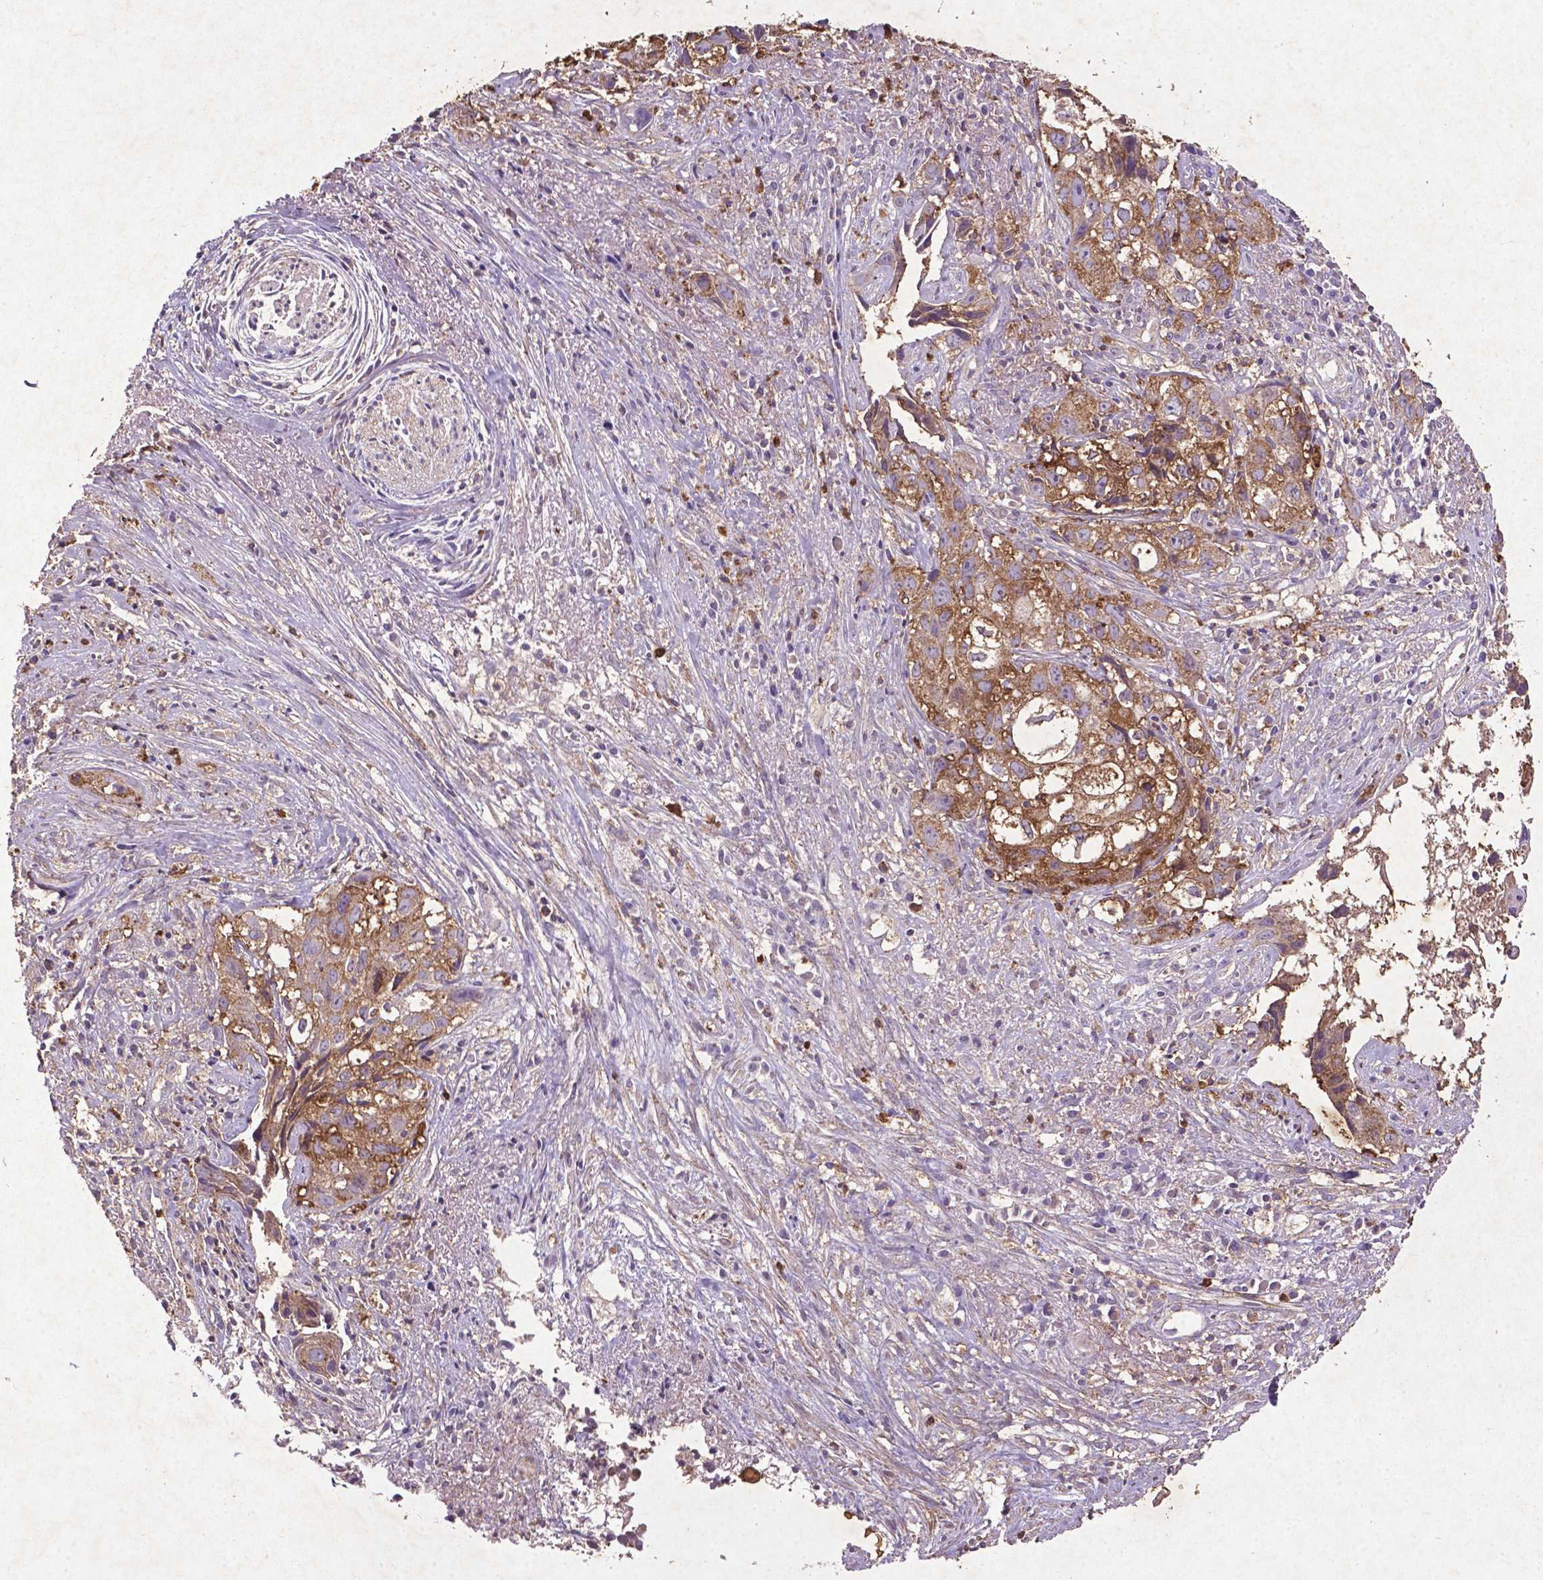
{"staining": {"intensity": "moderate", "quantity": ">75%", "location": "cytoplasmic/membranous"}, "tissue": "cervical cancer", "cell_type": "Tumor cells", "image_type": "cancer", "snomed": [{"axis": "morphology", "description": "Squamous cell carcinoma, NOS"}, {"axis": "topography", "description": "Cervix"}], "caption": "Protein analysis of cervical squamous cell carcinoma tissue displays moderate cytoplasmic/membranous expression in about >75% of tumor cells. The staining was performed using DAB to visualize the protein expression in brown, while the nuclei were stained in blue with hematoxylin (Magnification: 20x).", "gene": "MTOR", "patient": {"sex": "female", "age": 53}}